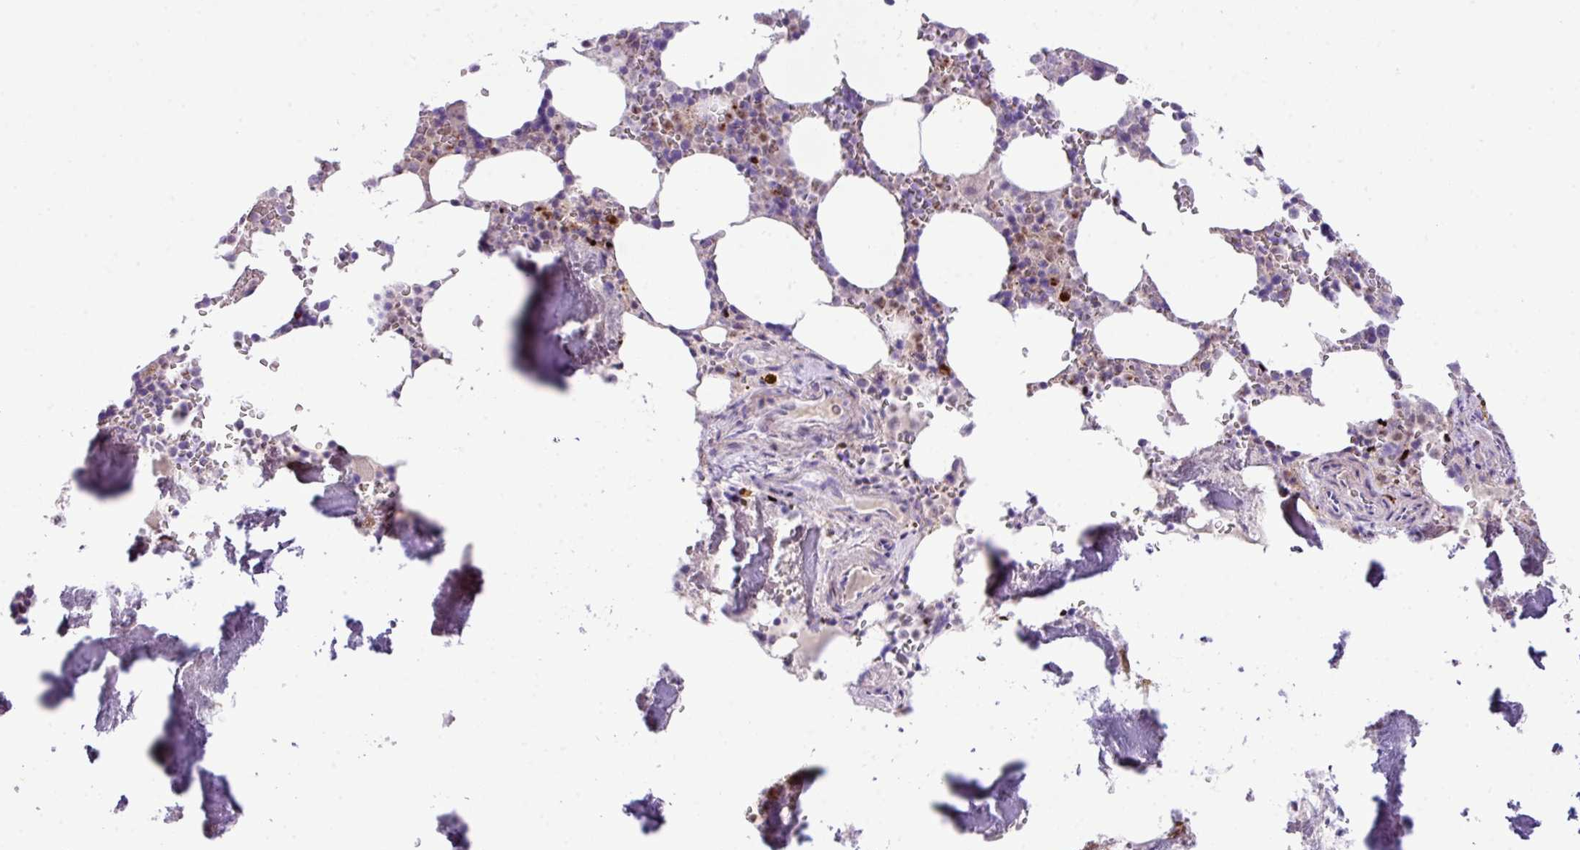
{"staining": {"intensity": "strong", "quantity": "25%-75%", "location": "cytoplasmic/membranous,nuclear"}, "tissue": "bone marrow", "cell_type": "Hematopoietic cells", "image_type": "normal", "snomed": [{"axis": "morphology", "description": "Normal tissue, NOS"}, {"axis": "topography", "description": "Bone marrow"}], "caption": "A high amount of strong cytoplasmic/membranous,nuclear positivity is identified in about 25%-75% of hematopoietic cells in benign bone marrow. (DAB (3,3'-diaminobenzidine) IHC with brightfield microscopy, high magnification).", "gene": "RCAN2", "patient": {"sex": "male", "age": 64}}